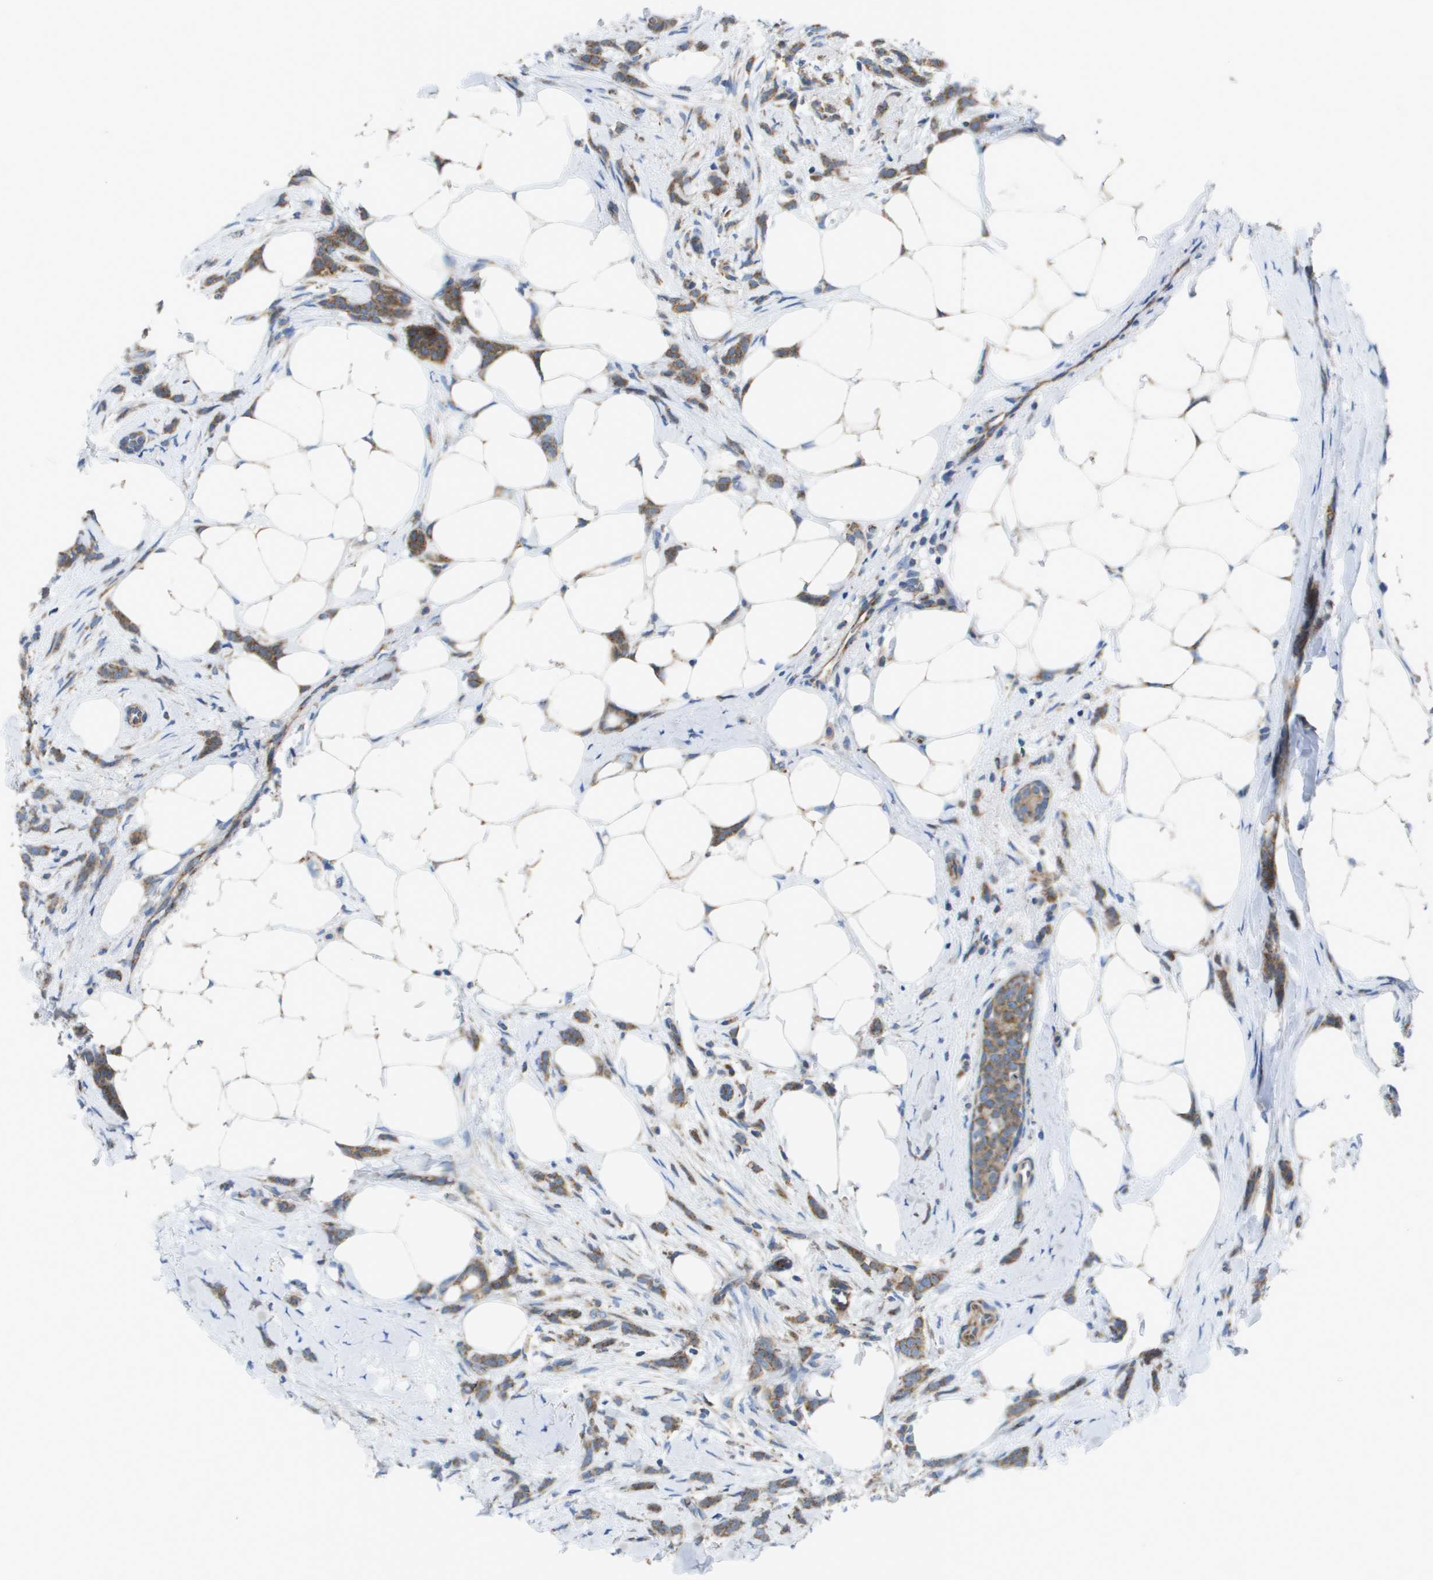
{"staining": {"intensity": "moderate", "quantity": ">75%", "location": "cytoplasmic/membranous"}, "tissue": "breast cancer", "cell_type": "Tumor cells", "image_type": "cancer", "snomed": [{"axis": "morphology", "description": "Lobular carcinoma, in situ"}, {"axis": "morphology", "description": "Lobular carcinoma"}, {"axis": "topography", "description": "Breast"}], "caption": "A brown stain labels moderate cytoplasmic/membranous positivity of a protein in lobular carcinoma (breast) tumor cells.", "gene": "FIS1", "patient": {"sex": "female", "age": 41}}